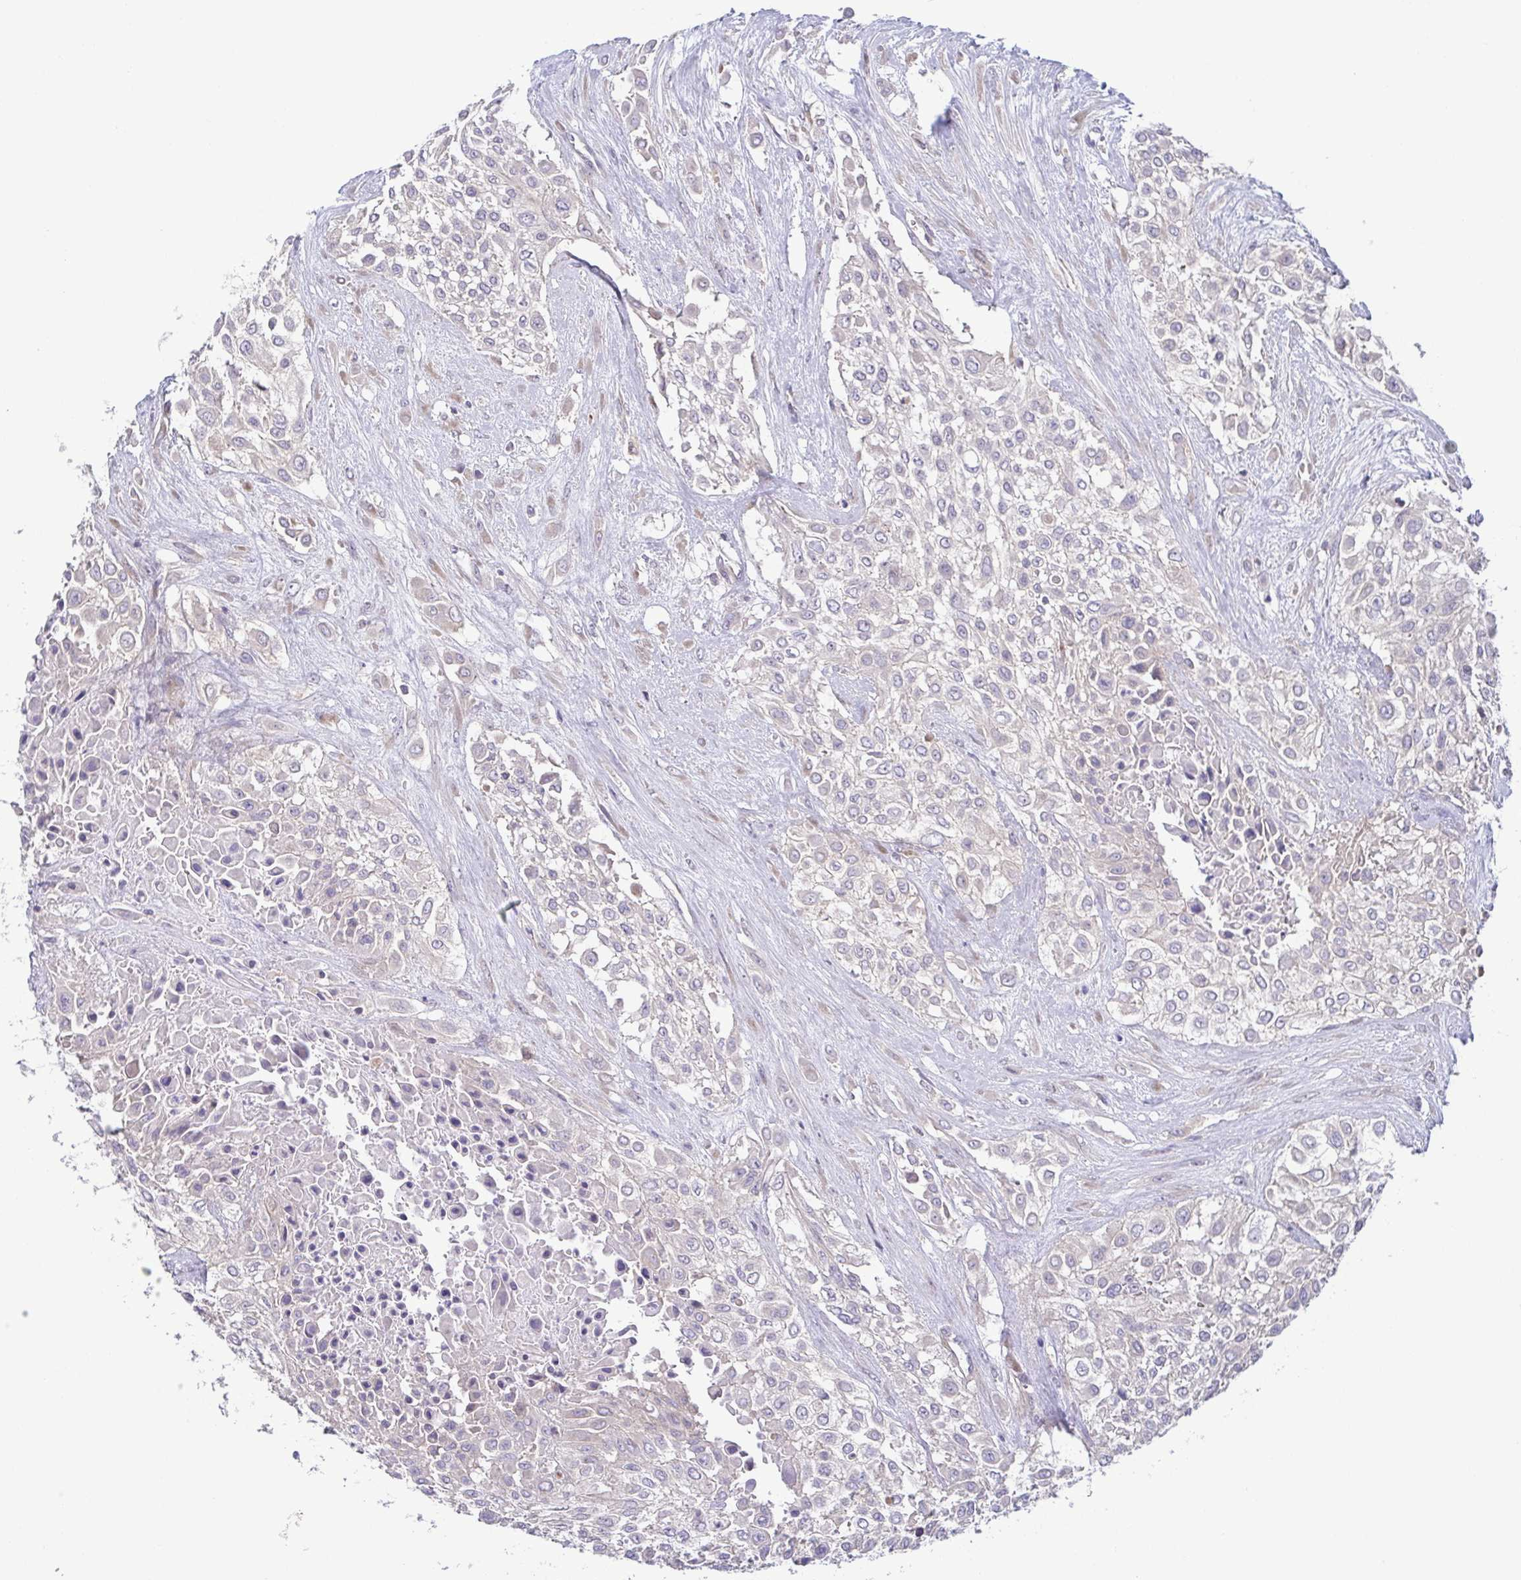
{"staining": {"intensity": "negative", "quantity": "none", "location": "none"}, "tissue": "urothelial cancer", "cell_type": "Tumor cells", "image_type": "cancer", "snomed": [{"axis": "morphology", "description": "Urothelial carcinoma, High grade"}, {"axis": "topography", "description": "Urinary bladder"}], "caption": "This photomicrograph is of urothelial cancer stained with immunohistochemistry (IHC) to label a protein in brown with the nuclei are counter-stained blue. There is no staining in tumor cells.", "gene": "LMF2", "patient": {"sex": "male", "age": 57}}